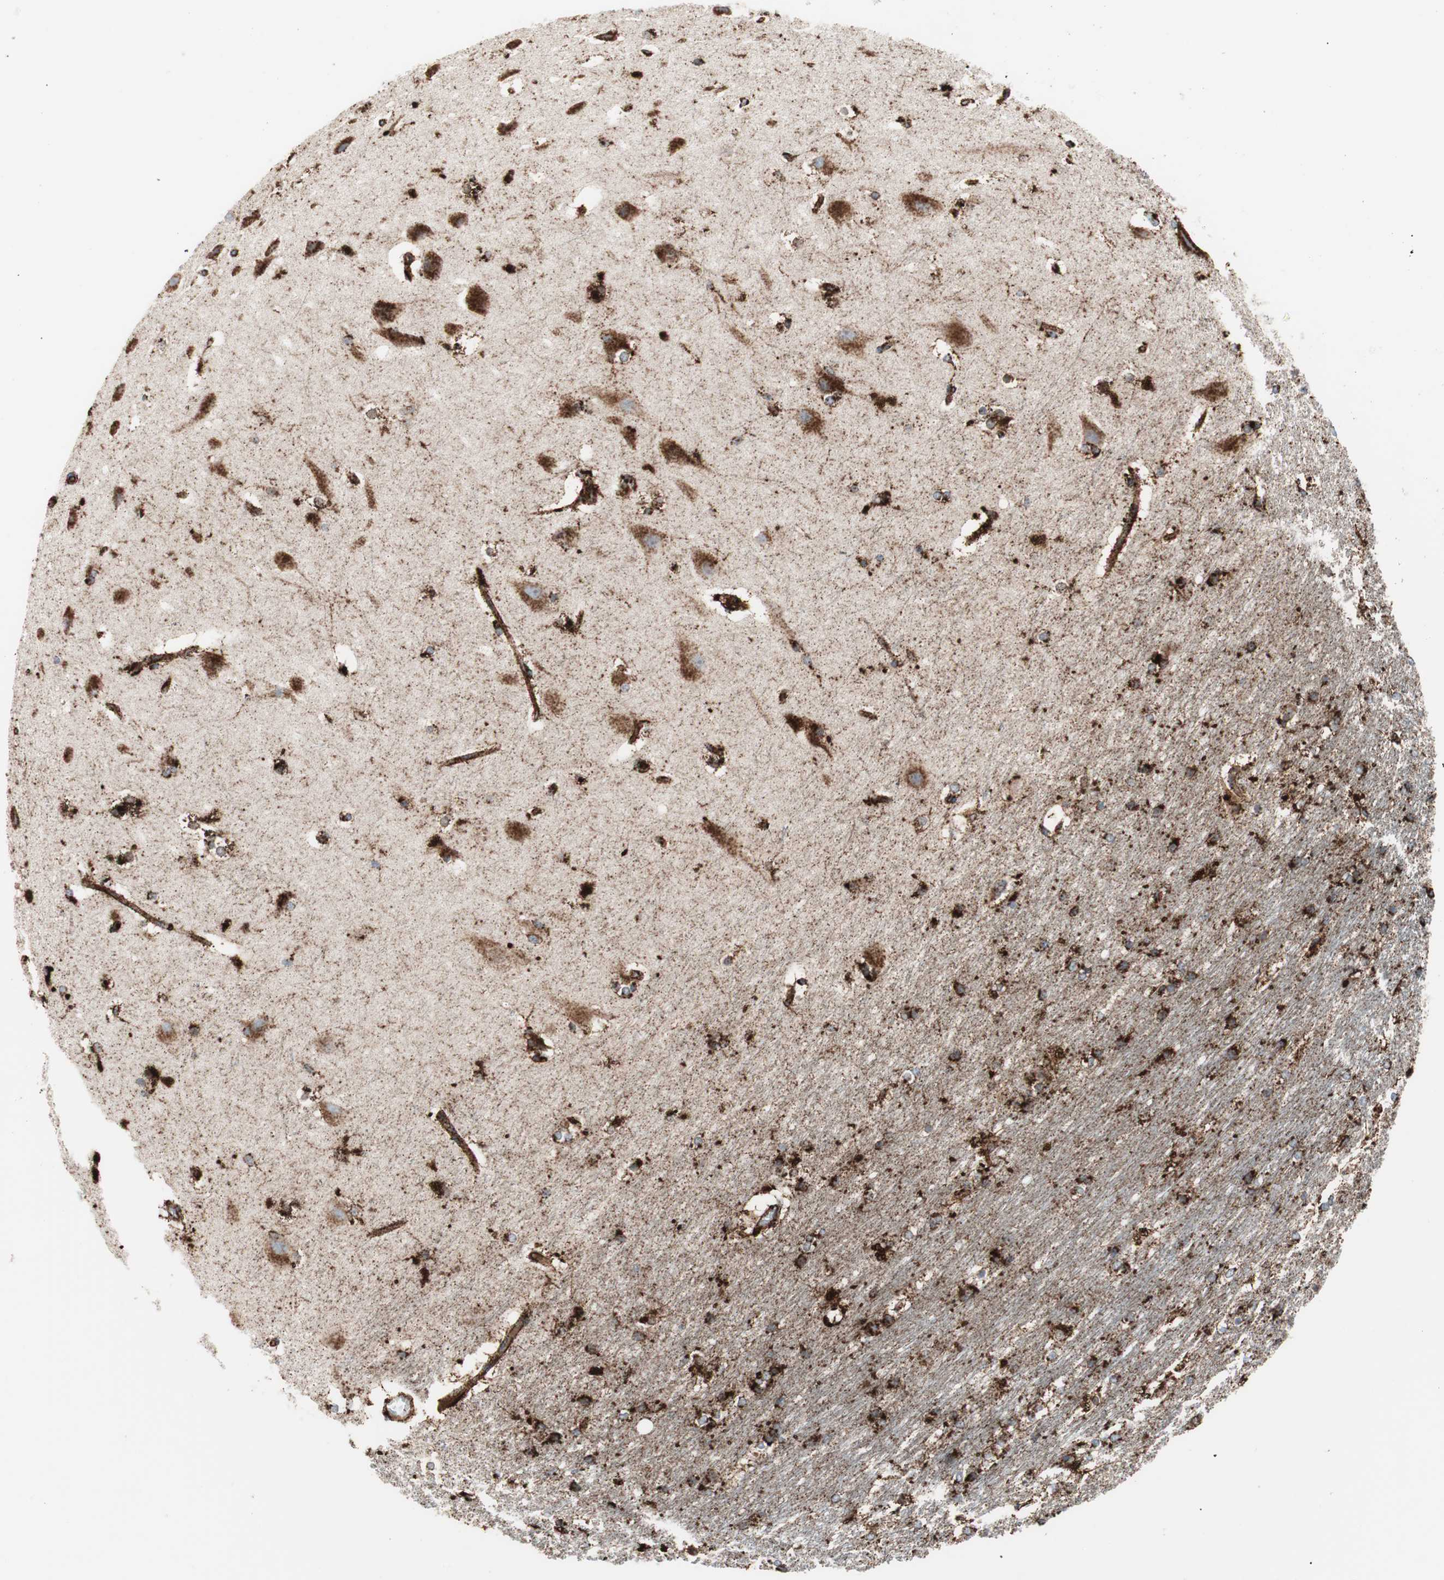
{"staining": {"intensity": "strong", "quantity": ">75%", "location": "cytoplasmic/membranous"}, "tissue": "hippocampus", "cell_type": "Glial cells", "image_type": "normal", "snomed": [{"axis": "morphology", "description": "Normal tissue, NOS"}, {"axis": "topography", "description": "Hippocampus"}], "caption": "A high-resolution histopathology image shows immunohistochemistry (IHC) staining of benign hippocampus, which shows strong cytoplasmic/membranous staining in approximately >75% of glial cells.", "gene": "LAMP1", "patient": {"sex": "female", "age": 19}}